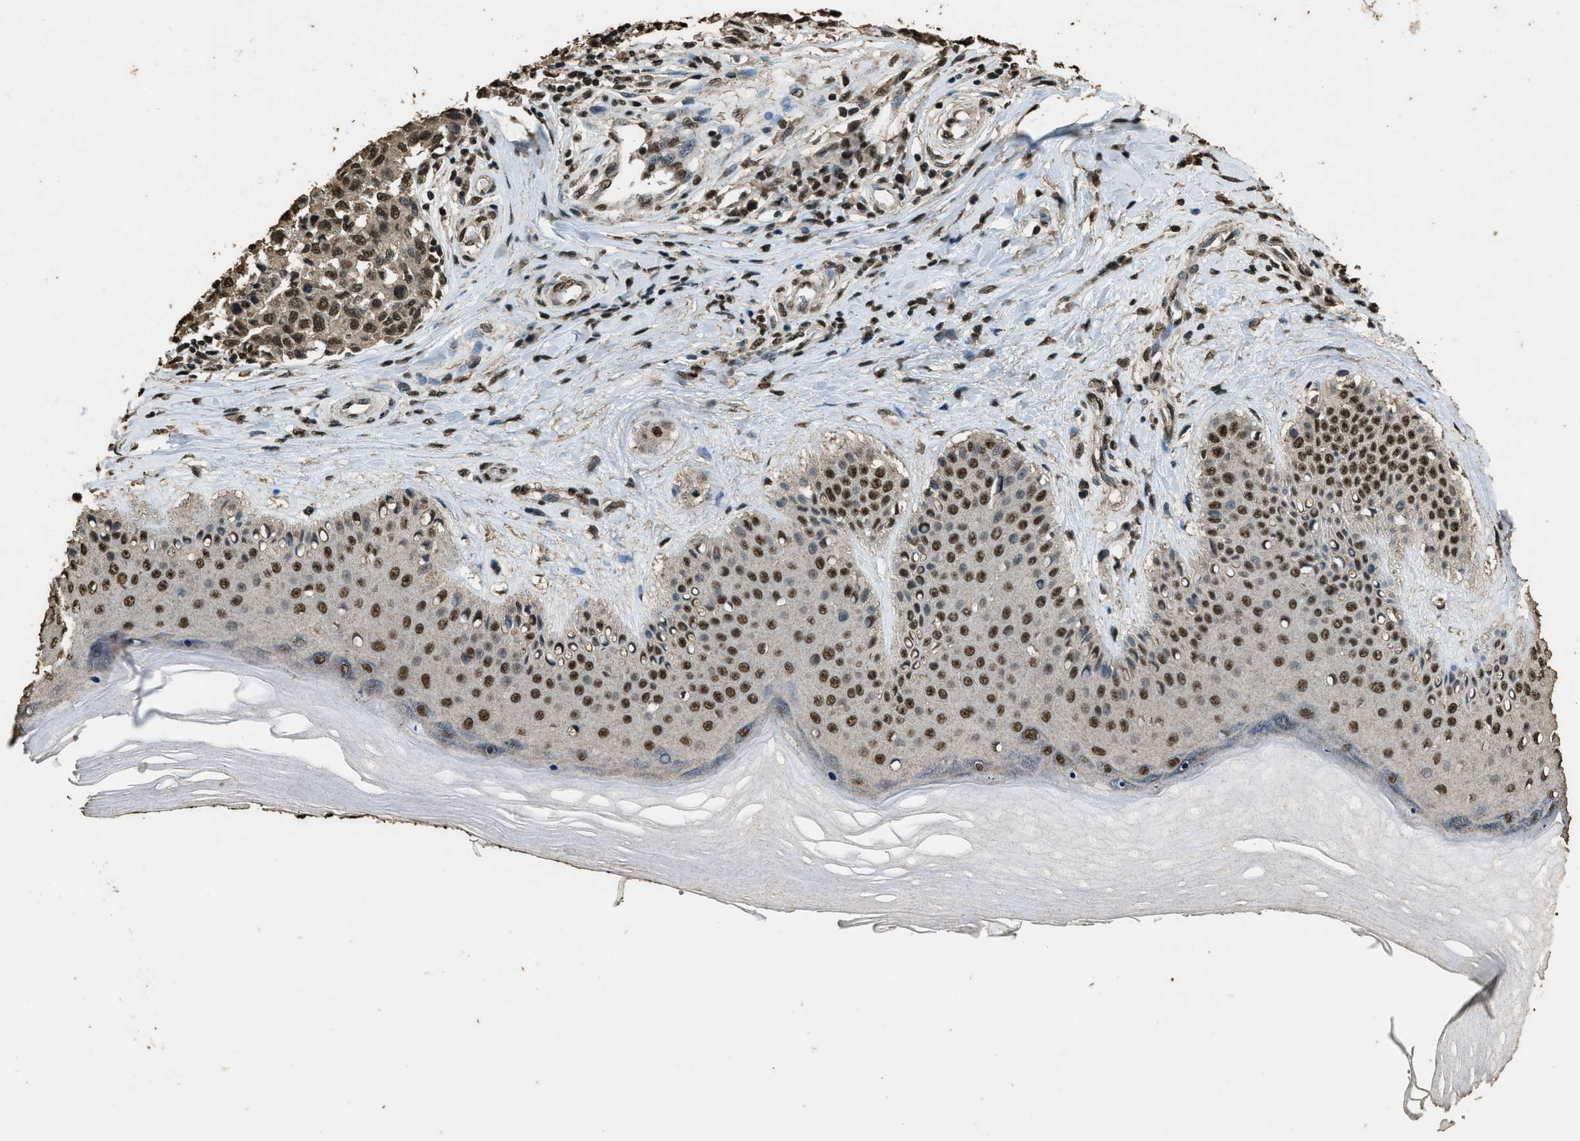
{"staining": {"intensity": "strong", "quantity": ">75%", "location": "nuclear"}, "tissue": "melanoma", "cell_type": "Tumor cells", "image_type": "cancer", "snomed": [{"axis": "morphology", "description": "Malignant melanoma, NOS"}, {"axis": "topography", "description": "Skin"}], "caption": "A brown stain highlights strong nuclear positivity of a protein in malignant melanoma tumor cells. The protein is stained brown, and the nuclei are stained in blue (DAB (3,3'-diaminobenzidine) IHC with brightfield microscopy, high magnification).", "gene": "MYB", "patient": {"sex": "female", "age": 64}}